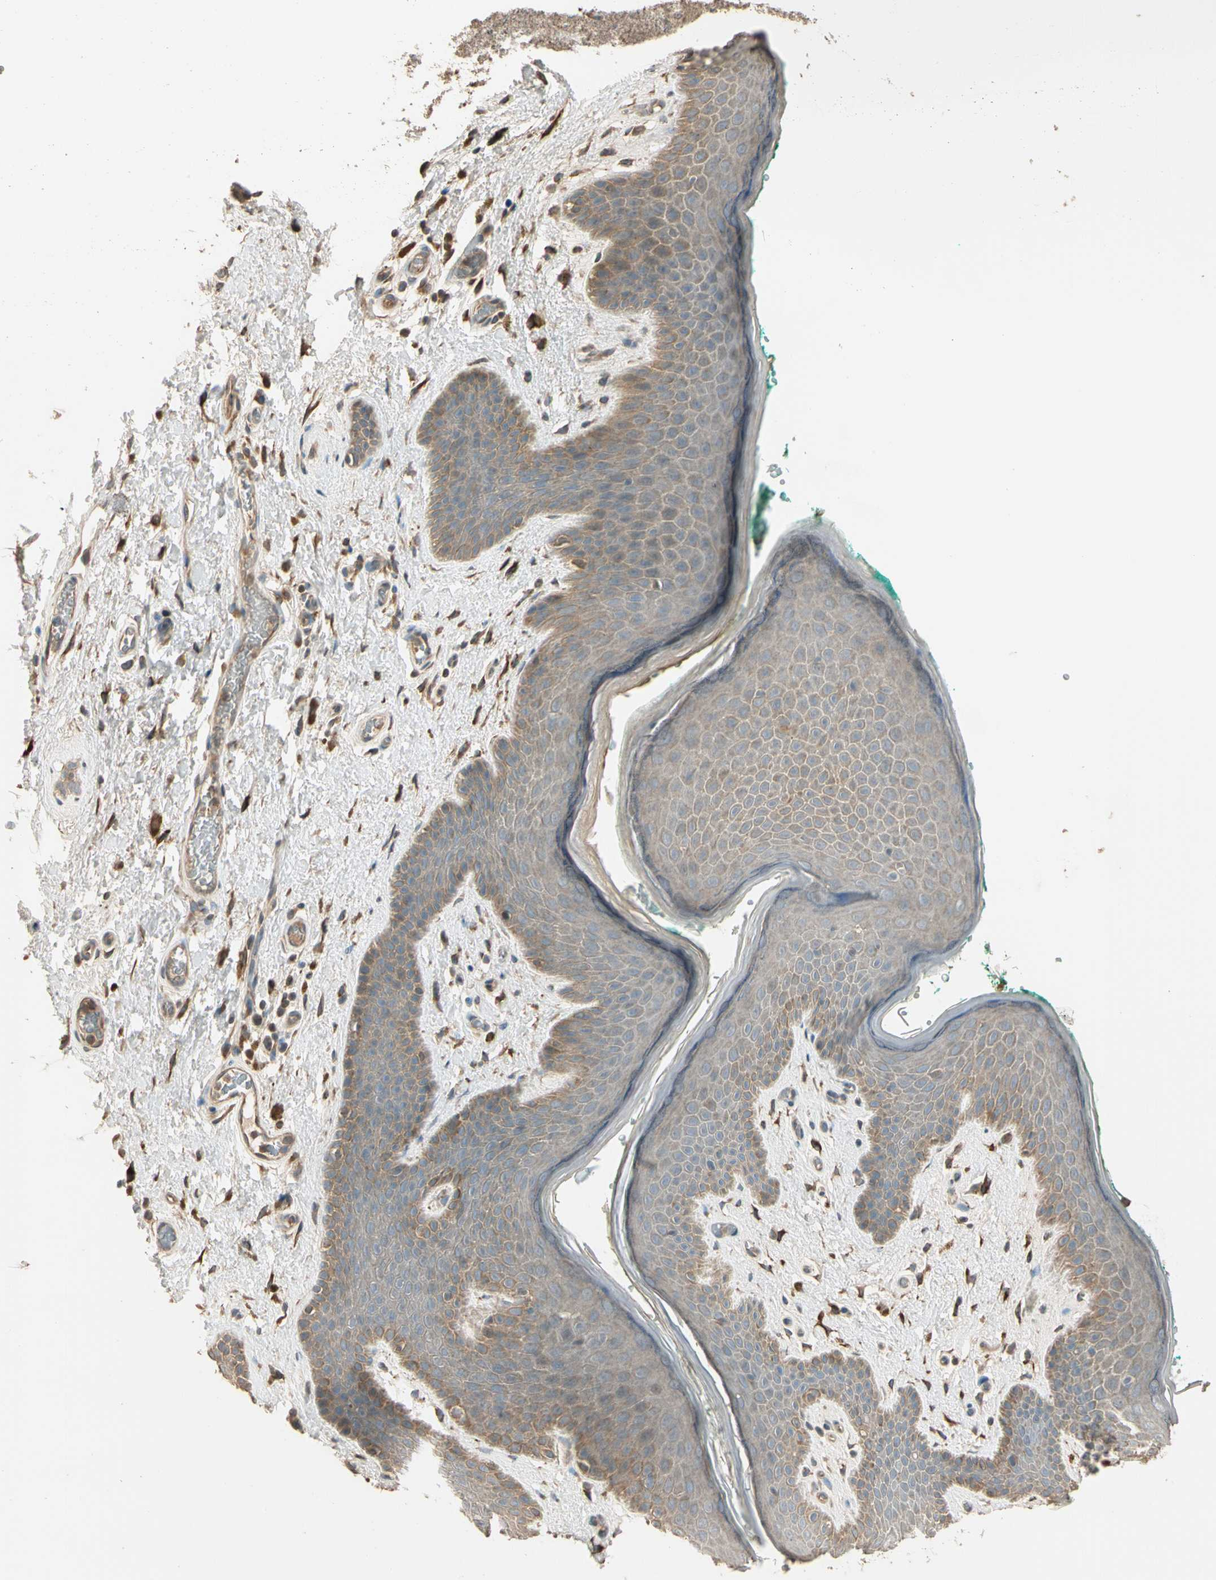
{"staining": {"intensity": "moderate", "quantity": ">75%", "location": "cytoplasmic/membranous"}, "tissue": "skin", "cell_type": "Epidermal cells", "image_type": "normal", "snomed": [{"axis": "morphology", "description": "Normal tissue, NOS"}, {"axis": "topography", "description": "Anal"}], "caption": "DAB (3,3'-diaminobenzidine) immunohistochemical staining of normal human skin exhibits moderate cytoplasmic/membranous protein expression in approximately >75% of epidermal cells. Immunohistochemistry (ihc) stains the protein of interest in brown and the nuclei are stained blue.", "gene": "TNFRSF21", "patient": {"sex": "male", "age": 74}}